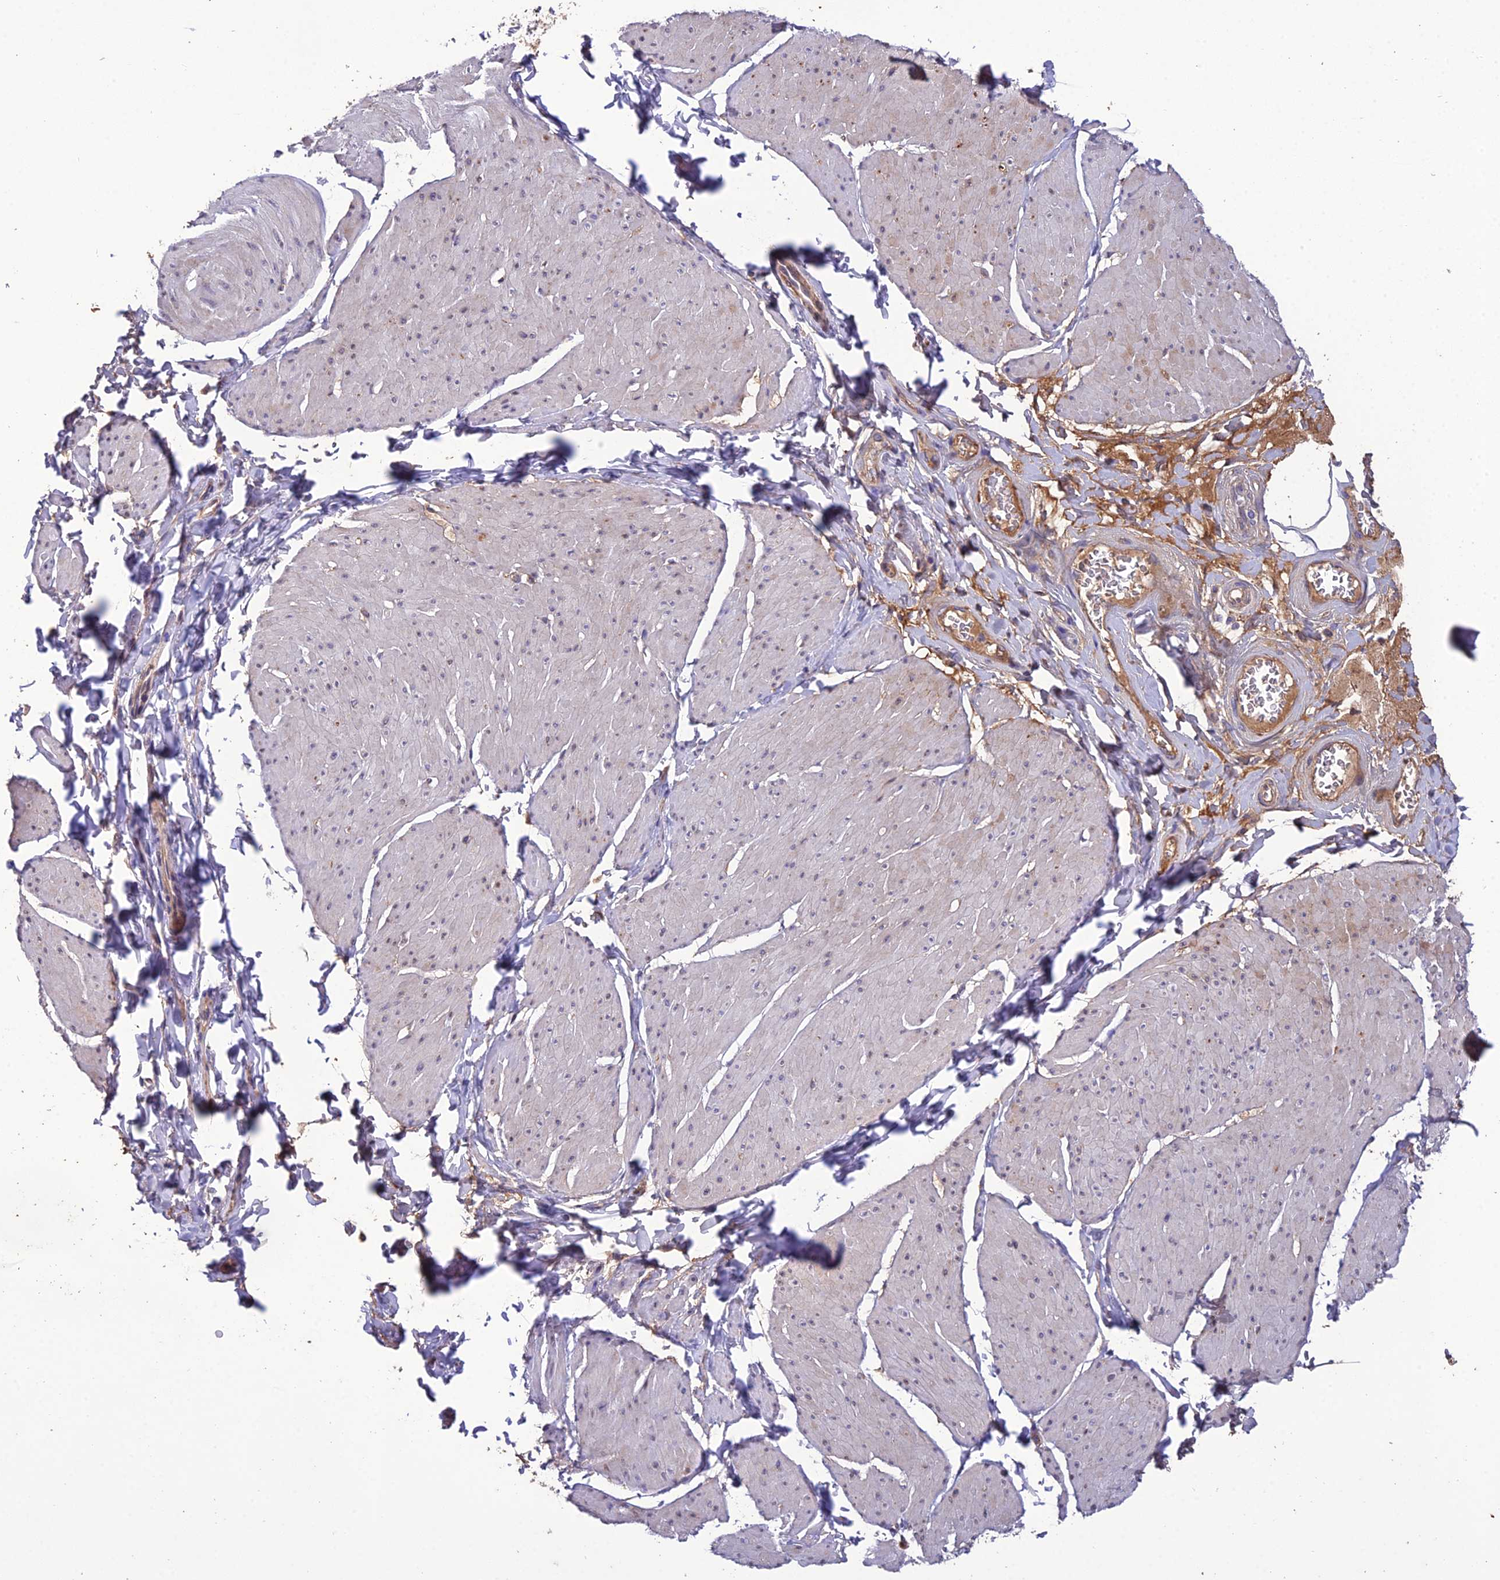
{"staining": {"intensity": "weak", "quantity": "<25%", "location": "cytoplasmic/membranous"}, "tissue": "smooth muscle", "cell_type": "Smooth muscle cells", "image_type": "normal", "snomed": [{"axis": "morphology", "description": "Urothelial carcinoma, High grade"}, {"axis": "topography", "description": "Urinary bladder"}], "caption": "The micrograph shows no staining of smooth muscle cells in unremarkable smooth muscle.", "gene": "MIOS", "patient": {"sex": "male", "age": 46}}